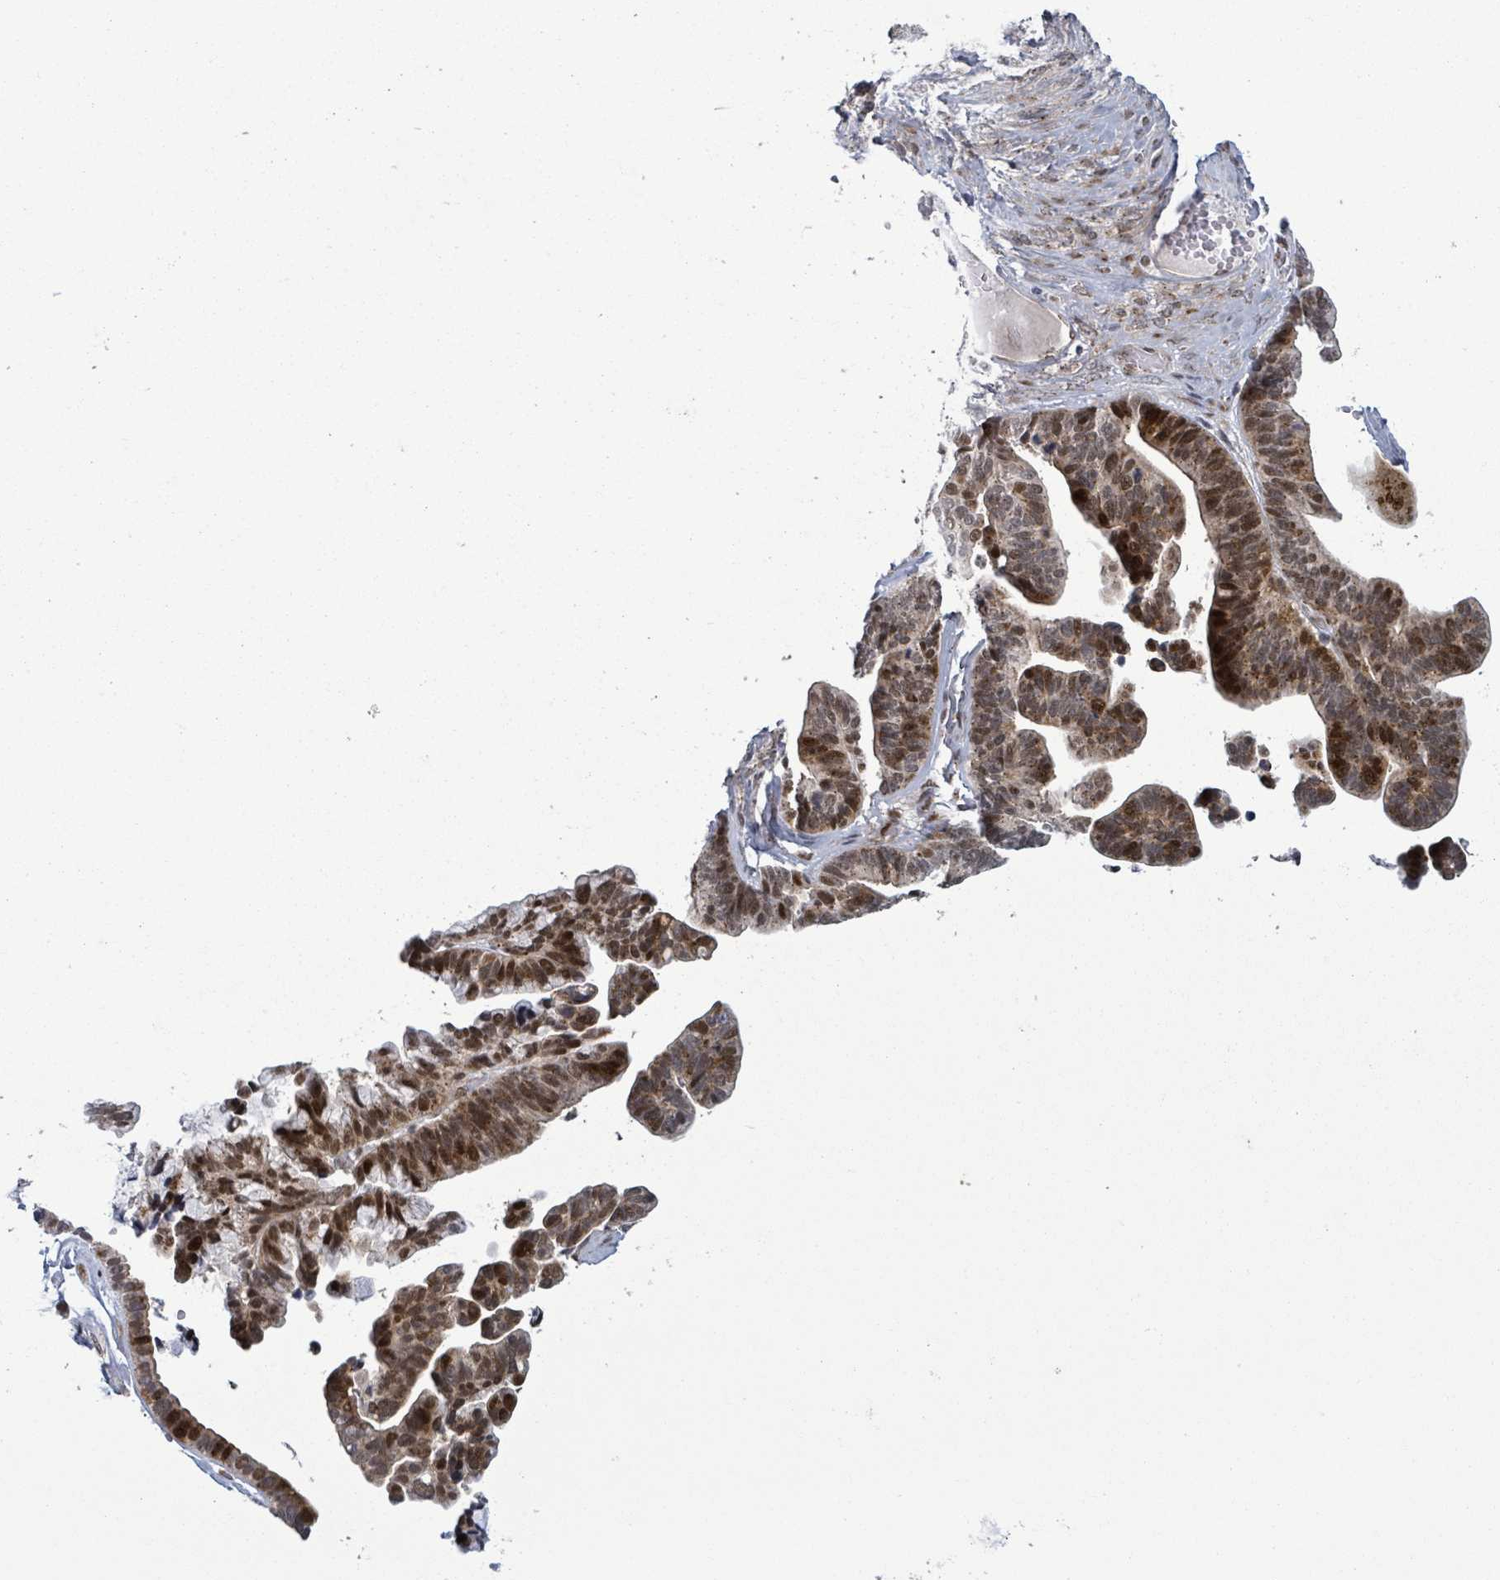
{"staining": {"intensity": "moderate", "quantity": ">75%", "location": "cytoplasmic/membranous,nuclear"}, "tissue": "ovarian cancer", "cell_type": "Tumor cells", "image_type": "cancer", "snomed": [{"axis": "morphology", "description": "Cystadenocarcinoma, serous, NOS"}, {"axis": "topography", "description": "Ovary"}], "caption": "Immunohistochemistry (IHC) of human ovarian cancer displays medium levels of moderate cytoplasmic/membranous and nuclear staining in approximately >75% of tumor cells.", "gene": "TUSC1", "patient": {"sex": "female", "age": 56}}